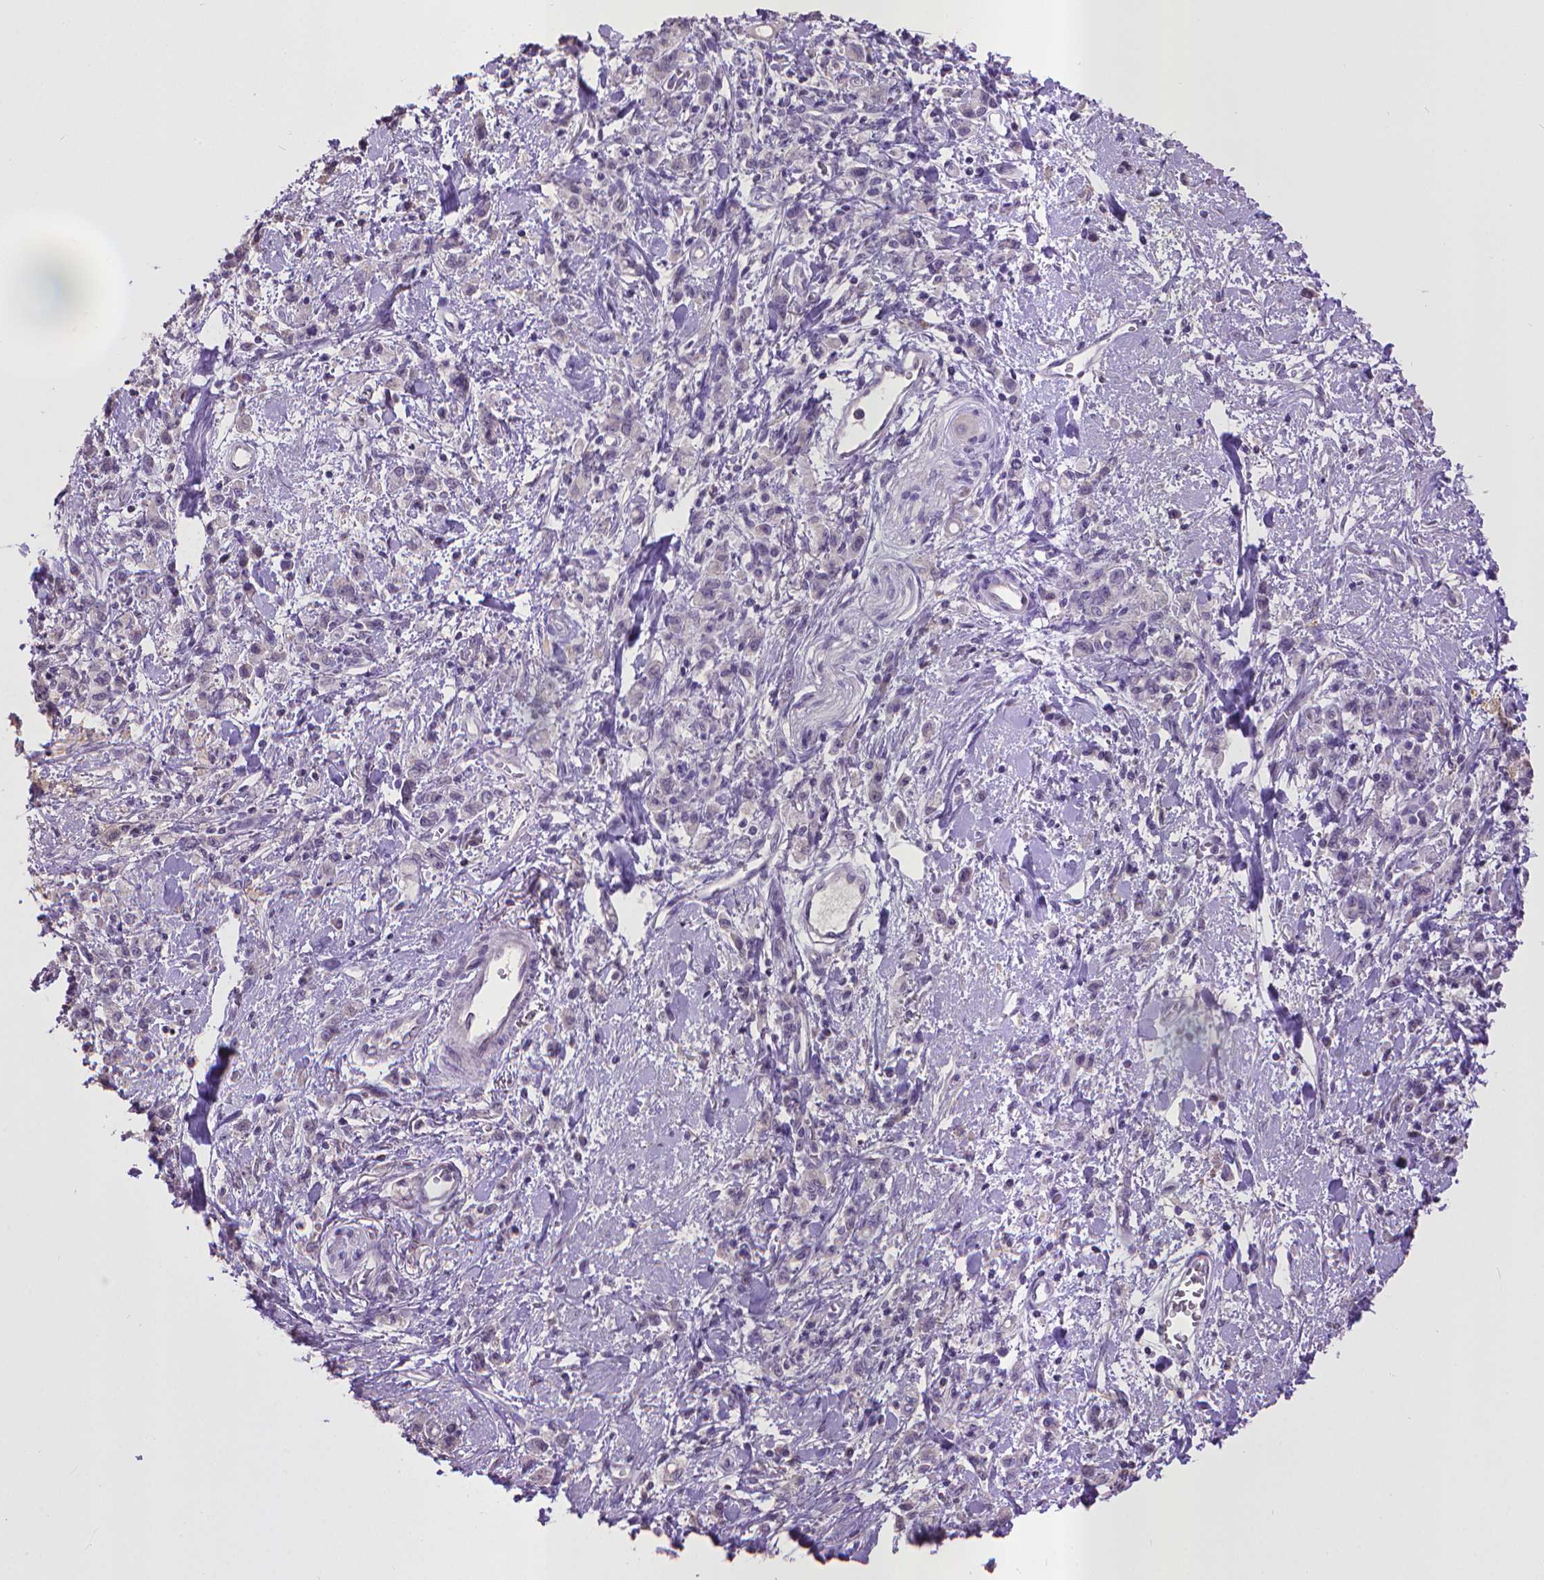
{"staining": {"intensity": "negative", "quantity": "none", "location": "none"}, "tissue": "stomach cancer", "cell_type": "Tumor cells", "image_type": "cancer", "snomed": [{"axis": "morphology", "description": "Adenocarcinoma, NOS"}, {"axis": "topography", "description": "Stomach"}], "caption": "Immunohistochemistry (IHC) photomicrograph of neoplastic tissue: adenocarcinoma (stomach) stained with DAB shows no significant protein expression in tumor cells. Nuclei are stained in blue.", "gene": "CPM", "patient": {"sex": "male", "age": 77}}